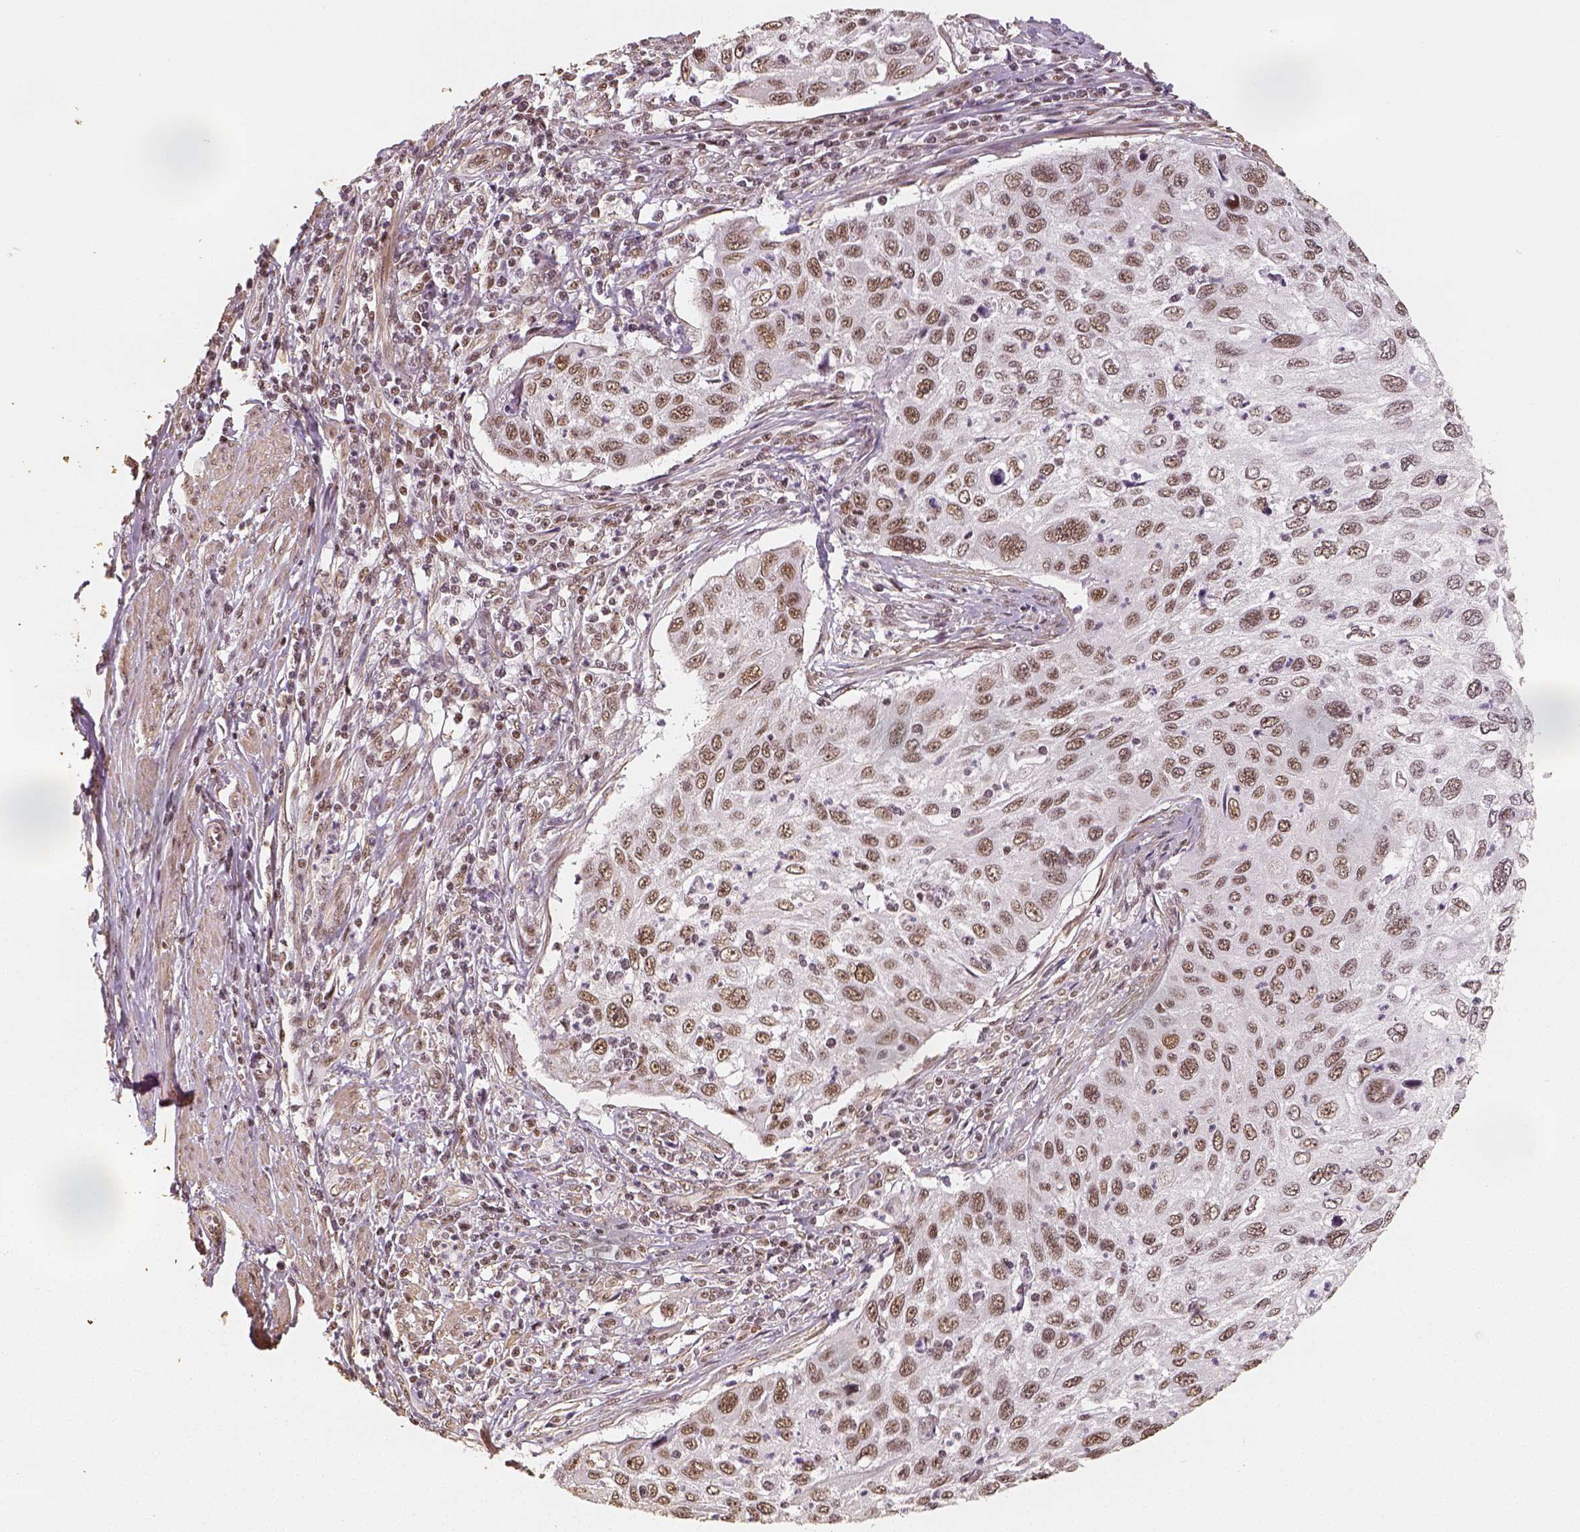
{"staining": {"intensity": "weak", "quantity": ">75%", "location": "nuclear"}, "tissue": "cervical cancer", "cell_type": "Tumor cells", "image_type": "cancer", "snomed": [{"axis": "morphology", "description": "Squamous cell carcinoma, NOS"}, {"axis": "topography", "description": "Cervix"}], "caption": "This is a micrograph of immunohistochemistry (IHC) staining of cervical cancer, which shows weak positivity in the nuclear of tumor cells.", "gene": "HDAC1", "patient": {"sex": "female", "age": 70}}